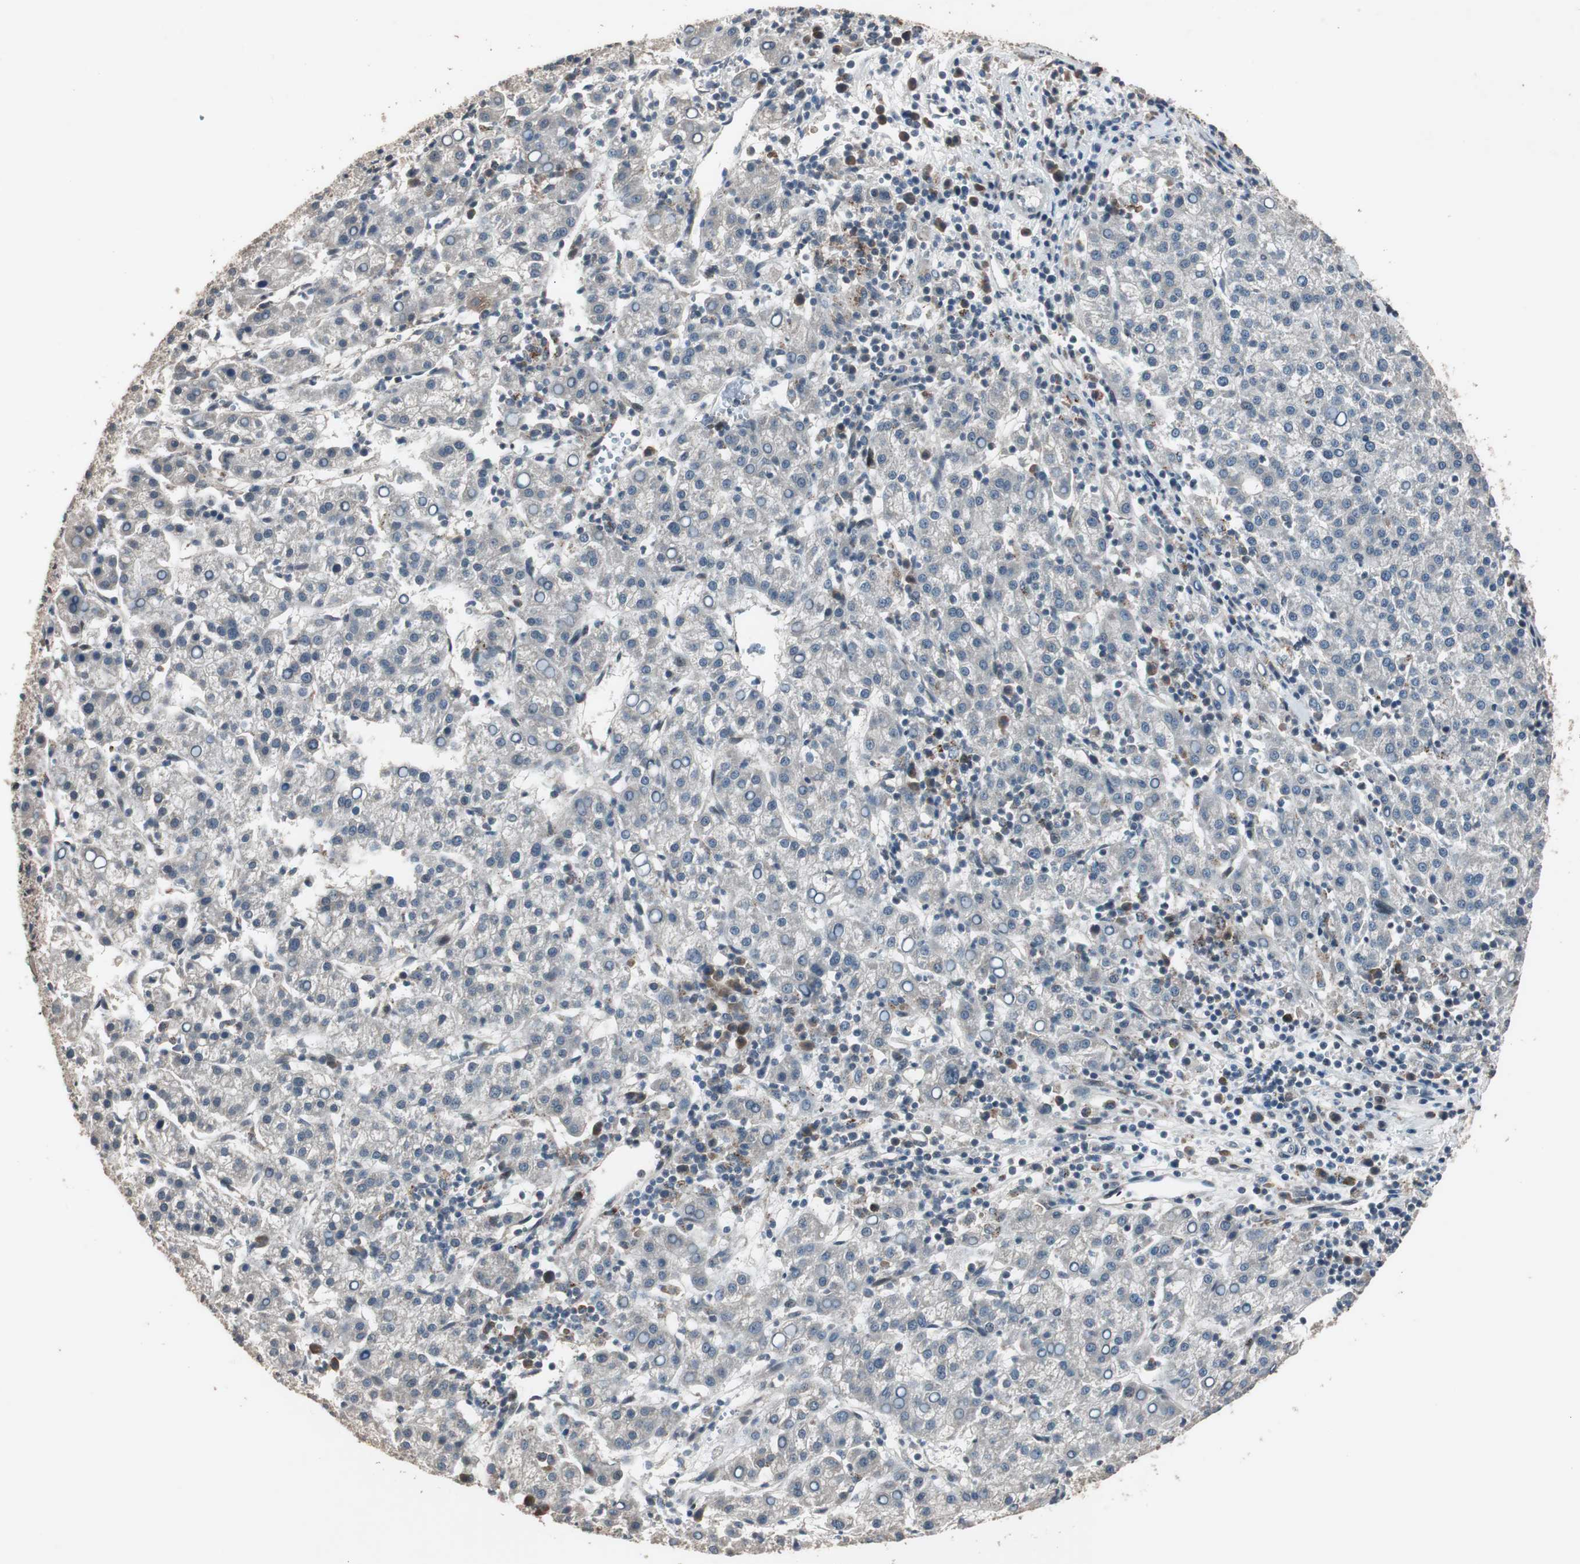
{"staining": {"intensity": "negative", "quantity": "none", "location": "none"}, "tissue": "liver cancer", "cell_type": "Tumor cells", "image_type": "cancer", "snomed": [{"axis": "morphology", "description": "Carcinoma, Hepatocellular, NOS"}, {"axis": "topography", "description": "Liver"}], "caption": "A high-resolution histopathology image shows IHC staining of hepatocellular carcinoma (liver), which shows no significant staining in tumor cells. The staining was performed using DAB to visualize the protein expression in brown, while the nuclei were stained in blue with hematoxylin (Magnification: 20x).", "gene": "BOLA1", "patient": {"sex": "female", "age": 58}}